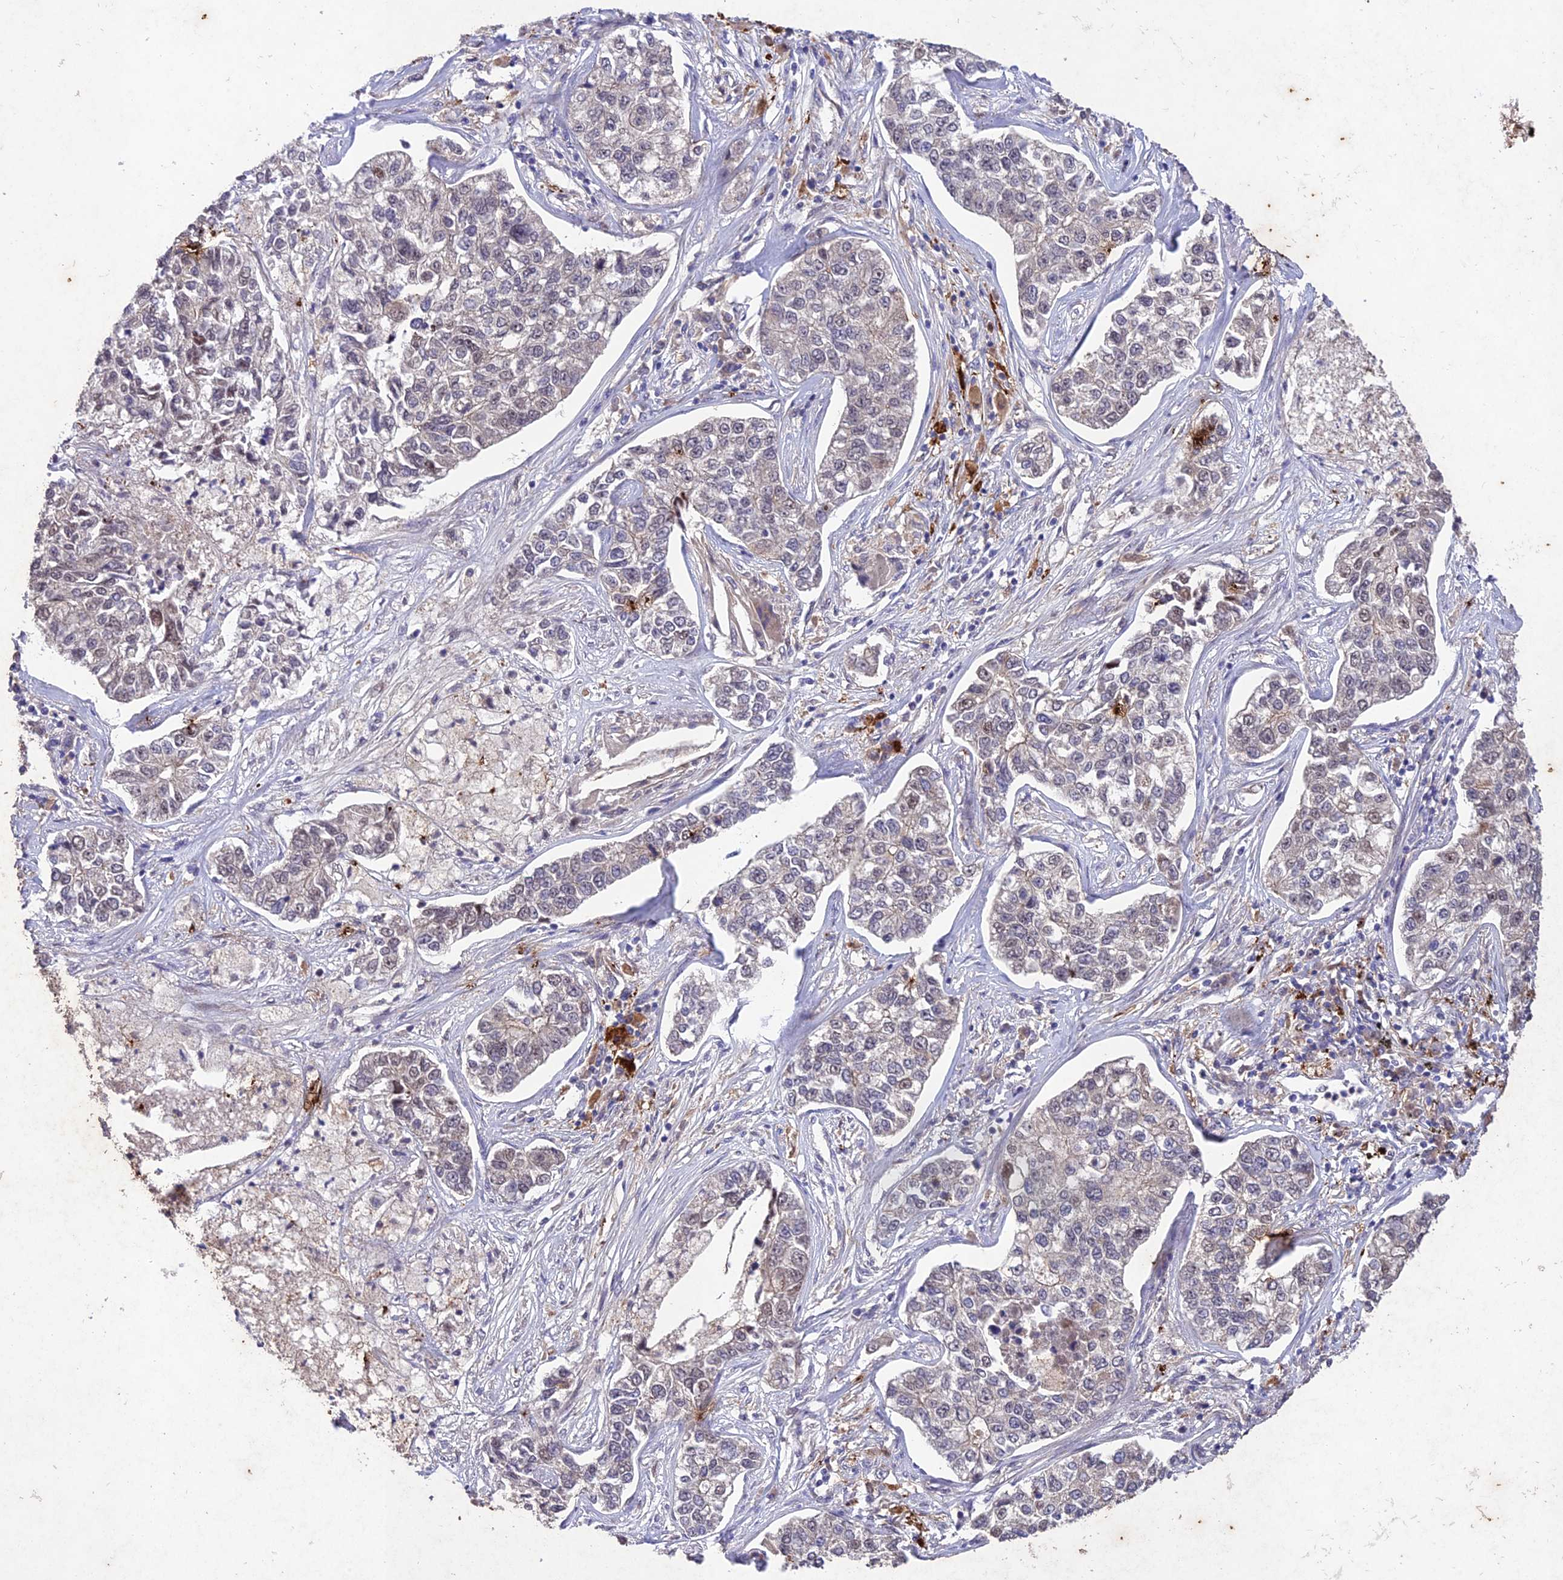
{"staining": {"intensity": "negative", "quantity": "none", "location": "none"}, "tissue": "lung cancer", "cell_type": "Tumor cells", "image_type": "cancer", "snomed": [{"axis": "morphology", "description": "Adenocarcinoma, NOS"}, {"axis": "topography", "description": "Lung"}], "caption": "Tumor cells show no significant protein staining in lung adenocarcinoma. (Immunohistochemistry (ihc), brightfield microscopy, high magnification).", "gene": "ANKRD52", "patient": {"sex": "male", "age": 49}}